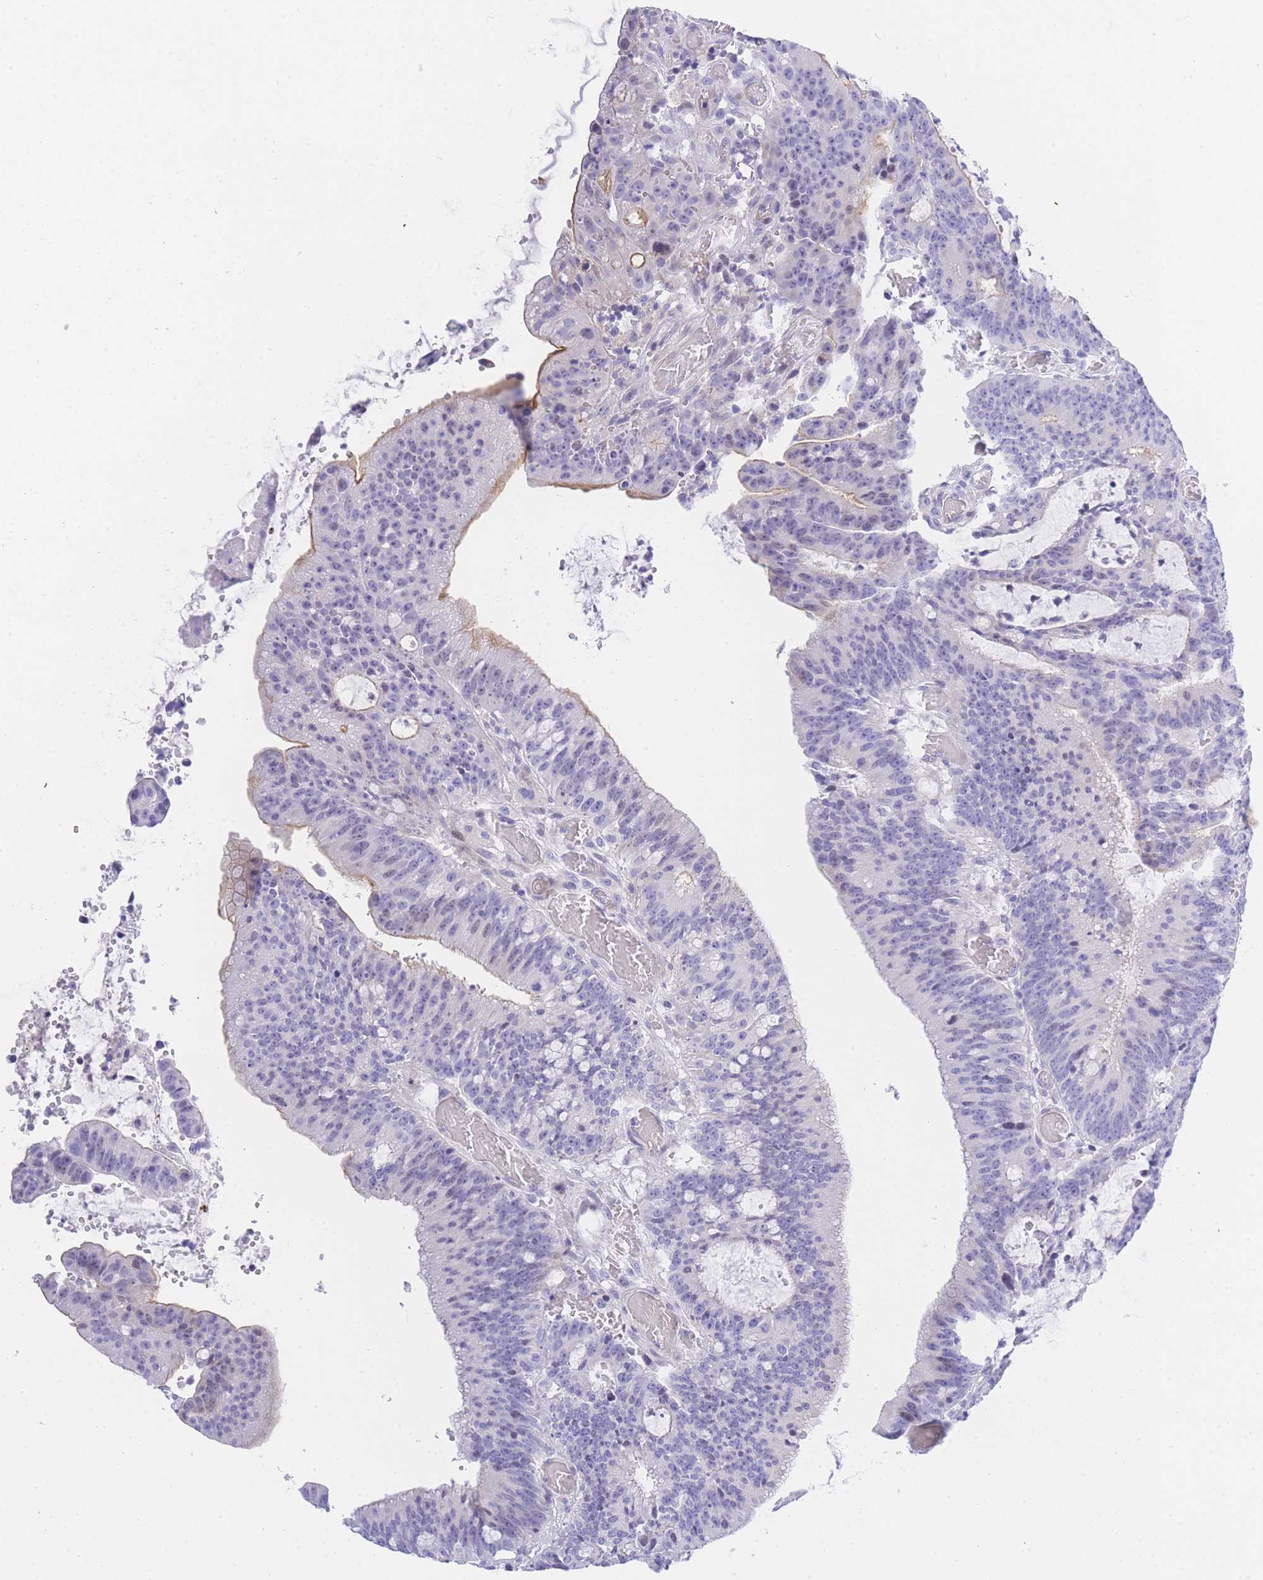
{"staining": {"intensity": "weak", "quantity": "<25%", "location": "cytoplasmic/membranous"}, "tissue": "colorectal cancer", "cell_type": "Tumor cells", "image_type": "cancer", "snomed": [{"axis": "morphology", "description": "Adenocarcinoma, NOS"}, {"axis": "topography", "description": "Rectum"}], "caption": "The immunohistochemistry histopathology image has no significant staining in tumor cells of colorectal cancer tissue. (DAB immunohistochemistry (IHC) visualized using brightfield microscopy, high magnification).", "gene": "TIFAB", "patient": {"sex": "female", "age": 77}}